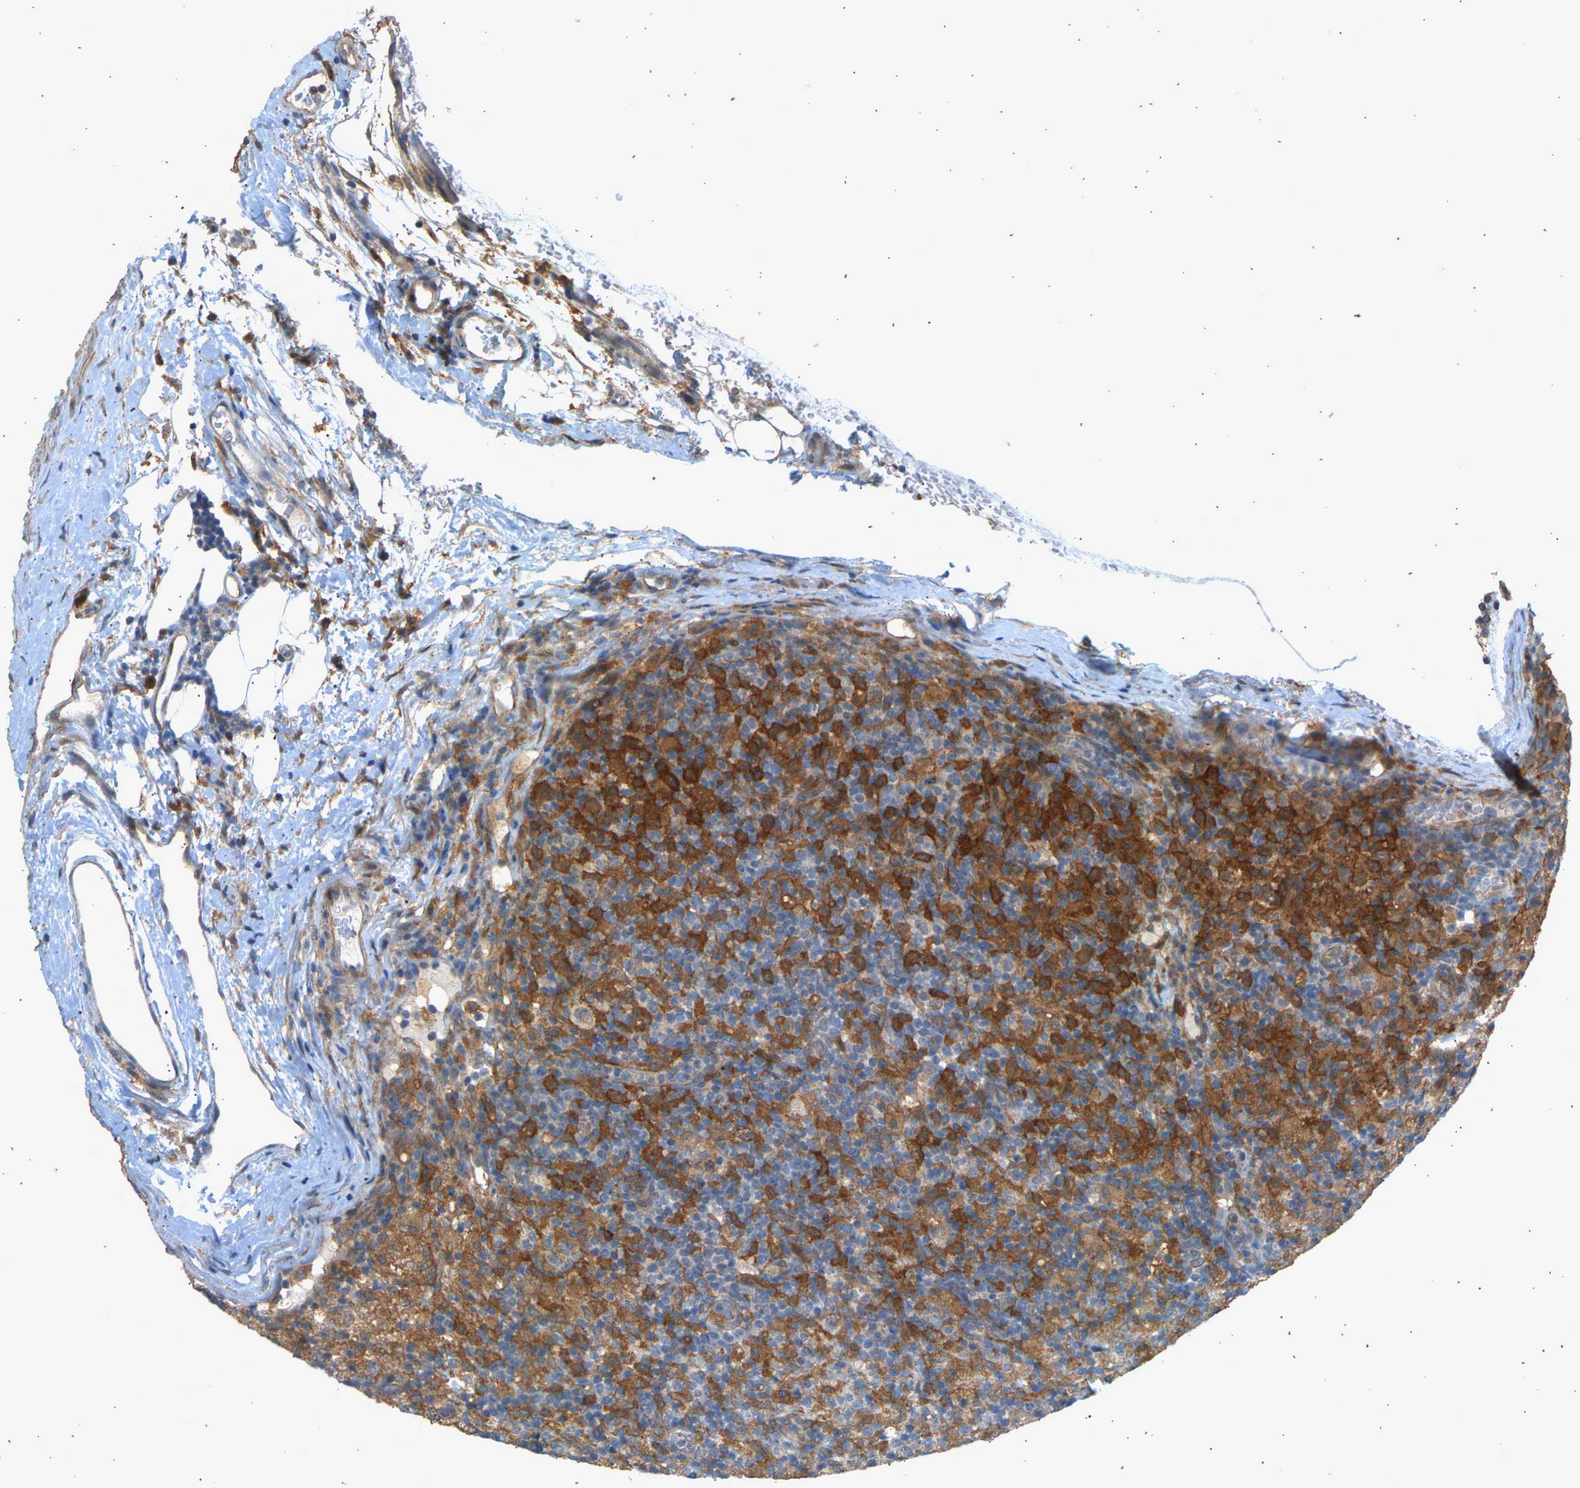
{"staining": {"intensity": "weak", "quantity": "<25%", "location": "cytoplasmic/membranous"}, "tissue": "lymphoma", "cell_type": "Tumor cells", "image_type": "cancer", "snomed": [{"axis": "morphology", "description": "Hodgkin's disease, NOS"}, {"axis": "topography", "description": "Lymph node"}], "caption": "This is an IHC image of human lymphoma. There is no positivity in tumor cells.", "gene": "RGL1", "patient": {"sex": "male", "age": 70}}